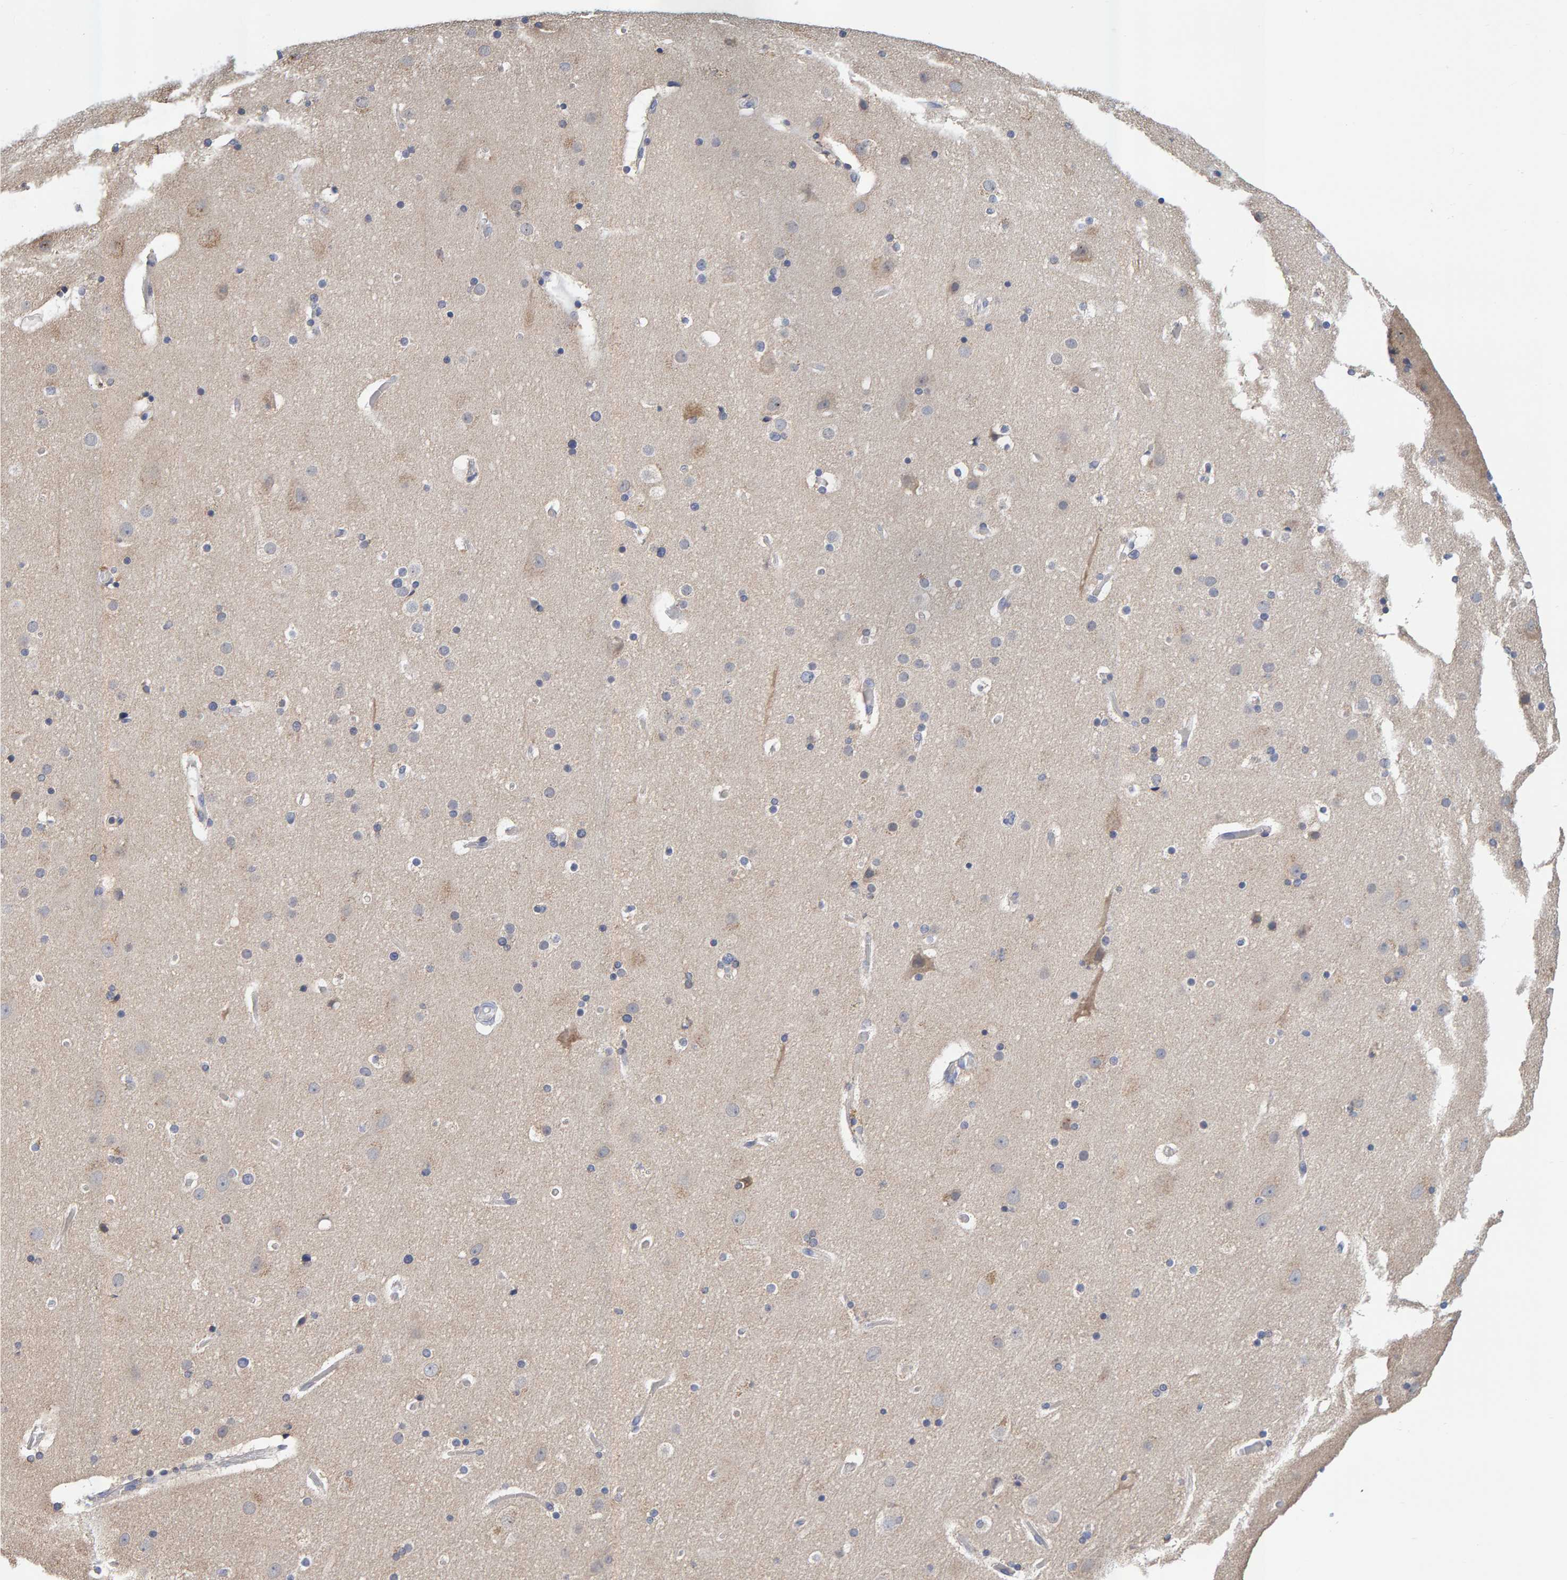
{"staining": {"intensity": "negative", "quantity": "none", "location": "none"}, "tissue": "cerebral cortex", "cell_type": "Endothelial cells", "image_type": "normal", "snomed": [{"axis": "morphology", "description": "Normal tissue, NOS"}, {"axis": "topography", "description": "Cerebral cortex"}], "caption": "Immunohistochemistry photomicrograph of normal cerebral cortex stained for a protein (brown), which reveals no expression in endothelial cells.", "gene": "SGPL1", "patient": {"sex": "male", "age": 57}}